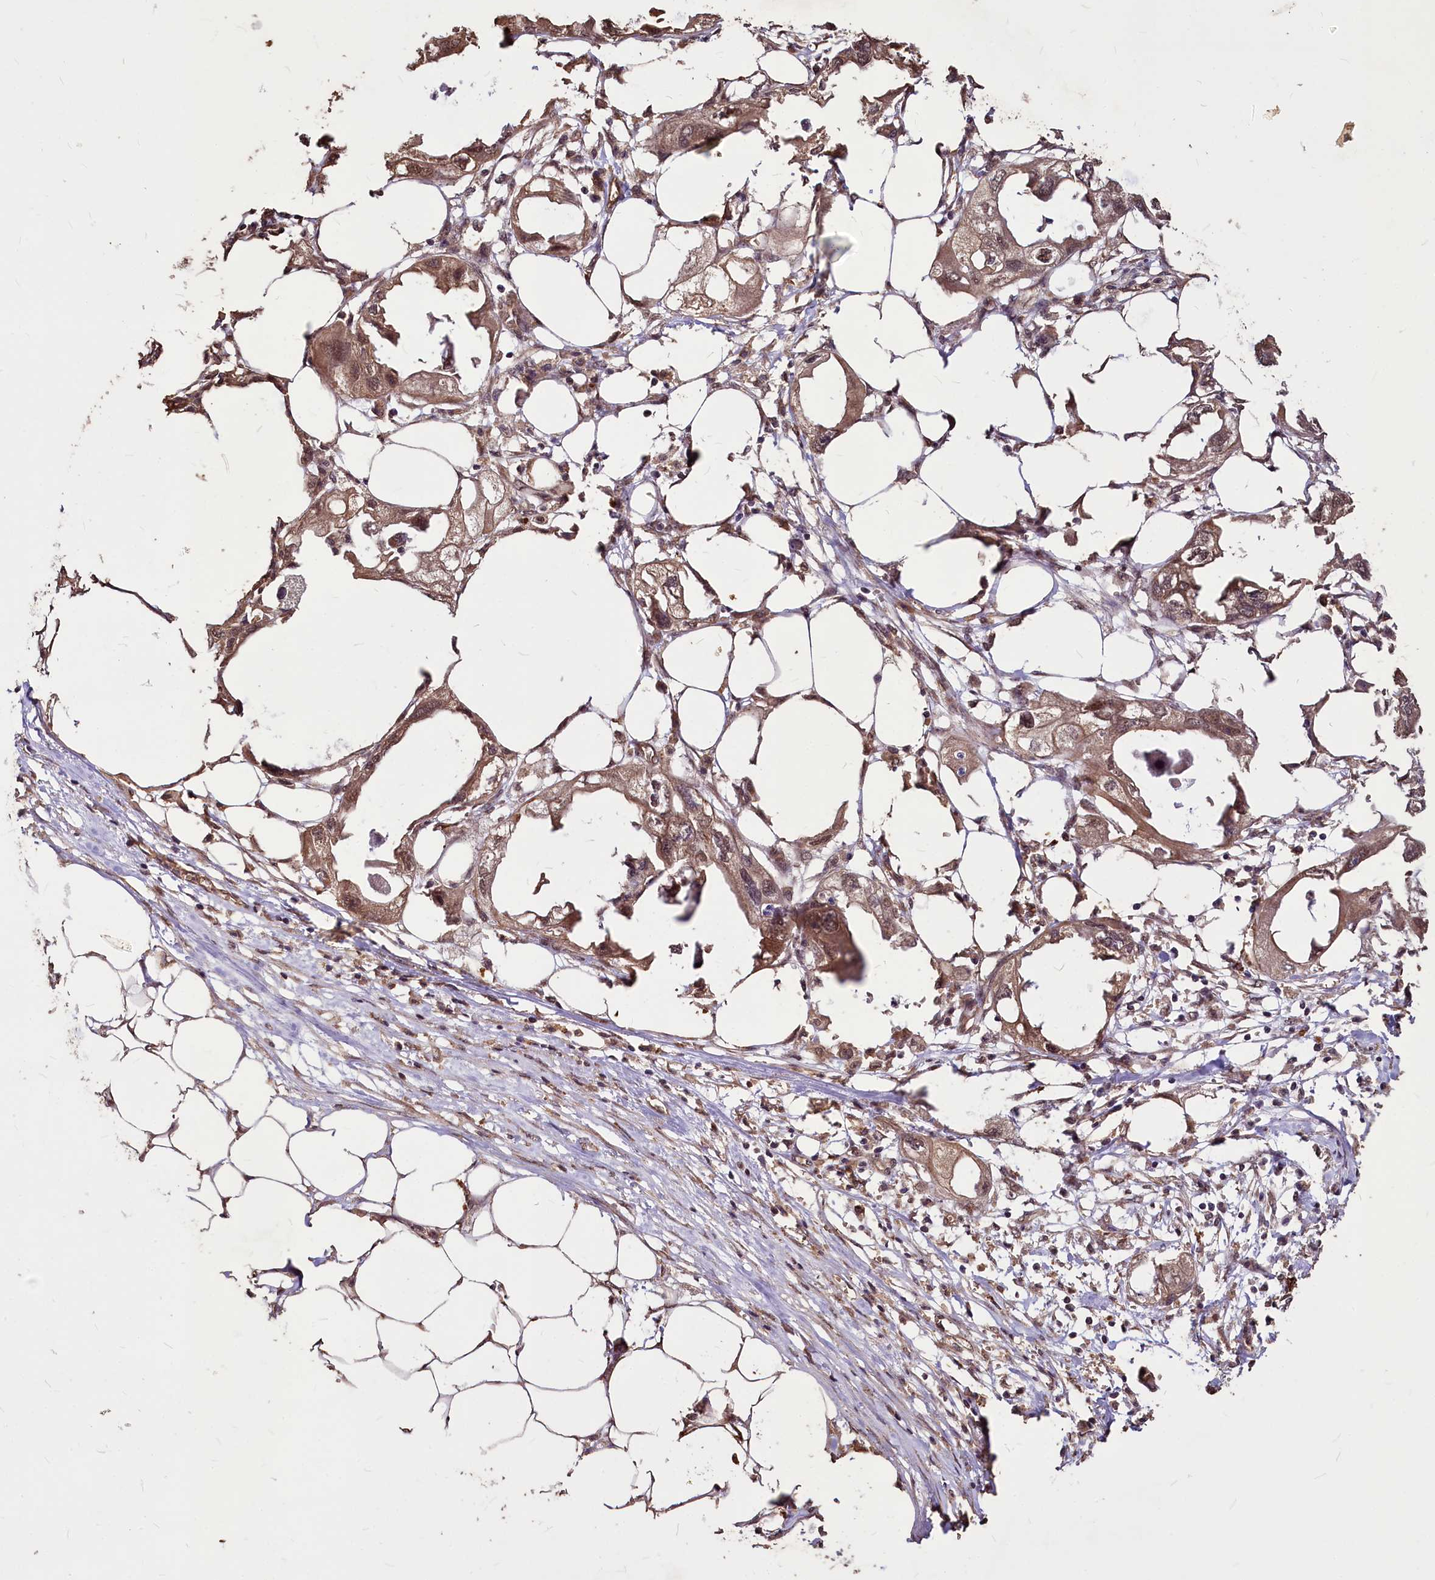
{"staining": {"intensity": "moderate", "quantity": ">75%", "location": "cytoplasmic/membranous,nuclear"}, "tissue": "endometrial cancer", "cell_type": "Tumor cells", "image_type": "cancer", "snomed": [{"axis": "morphology", "description": "Adenocarcinoma, NOS"}, {"axis": "morphology", "description": "Adenocarcinoma, metastatic, NOS"}, {"axis": "topography", "description": "Adipose tissue"}, {"axis": "topography", "description": "Endometrium"}], "caption": "Endometrial cancer (adenocarcinoma) was stained to show a protein in brown. There is medium levels of moderate cytoplasmic/membranous and nuclear positivity in approximately >75% of tumor cells.", "gene": "VPS51", "patient": {"sex": "female", "age": 67}}